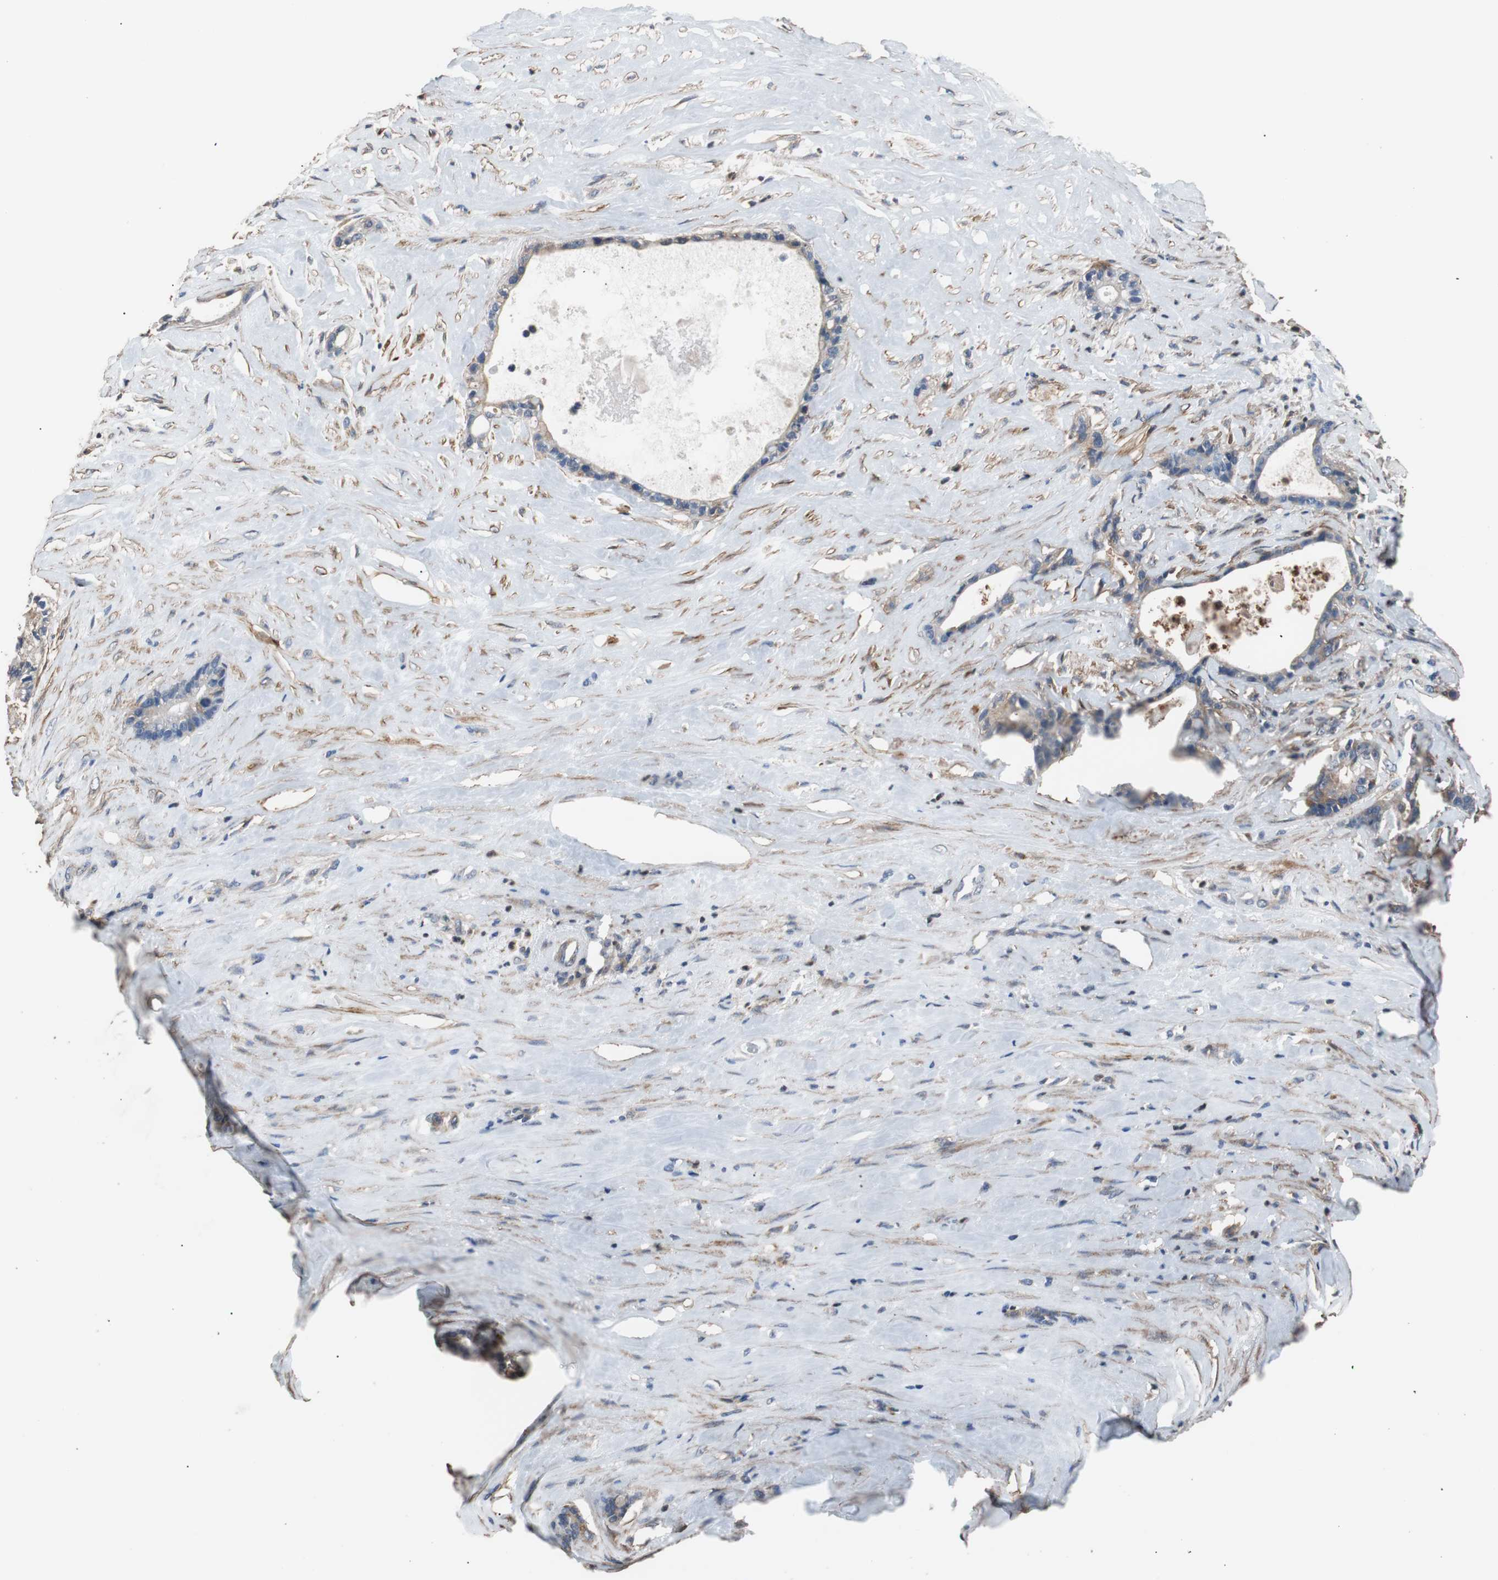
{"staining": {"intensity": "weak", "quantity": "25%-75%", "location": "cytoplasmic/membranous"}, "tissue": "liver cancer", "cell_type": "Tumor cells", "image_type": "cancer", "snomed": [{"axis": "morphology", "description": "Cholangiocarcinoma"}, {"axis": "topography", "description": "Liver"}], "caption": "Cholangiocarcinoma (liver) stained with DAB (3,3'-diaminobenzidine) immunohistochemistry (IHC) reveals low levels of weak cytoplasmic/membranous staining in approximately 25%-75% of tumor cells.", "gene": "PITRM1", "patient": {"sex": "female", "age": 55}}